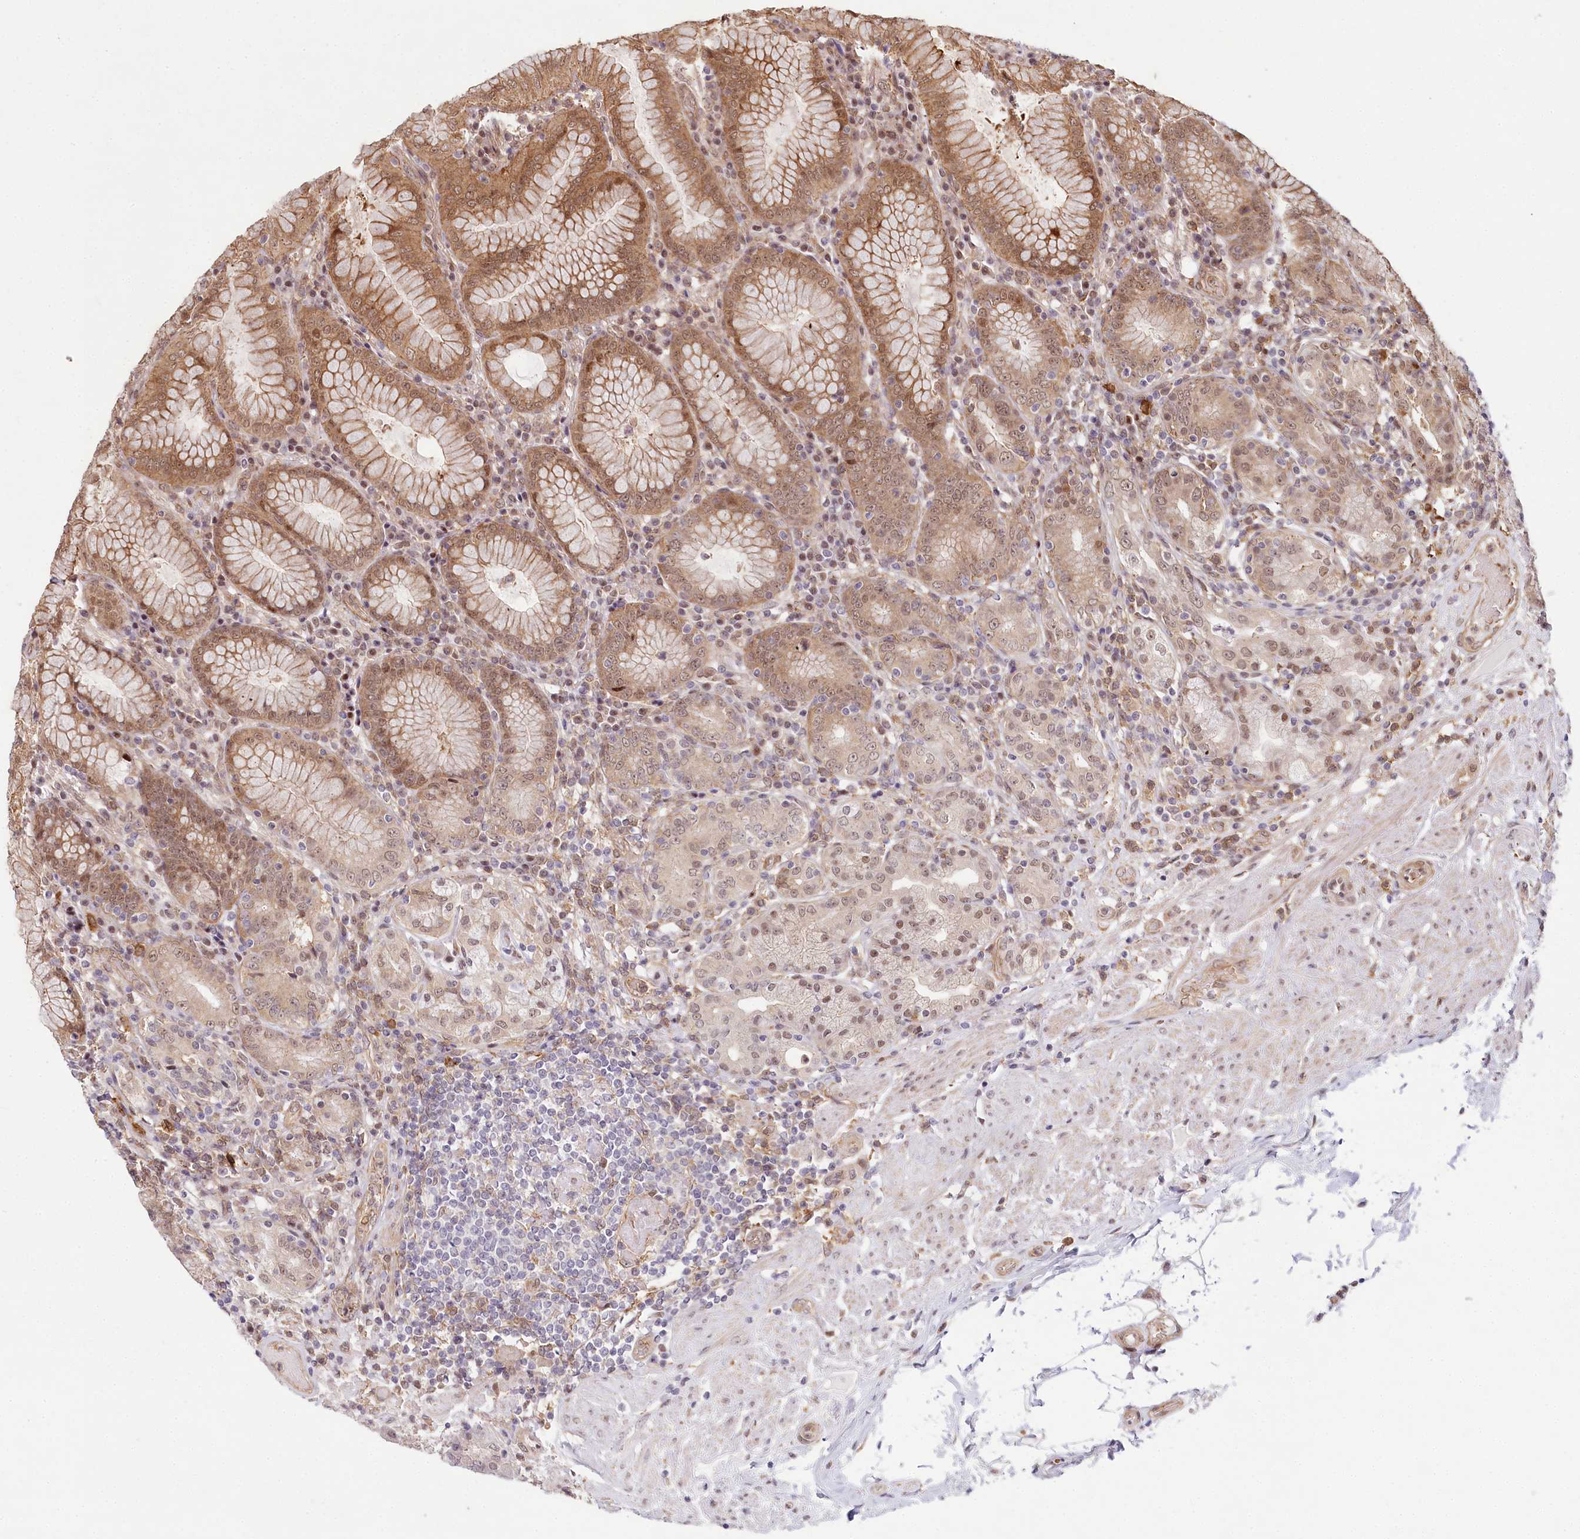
{"staining": {"intensity": "moderate", "quantity": ">75%", "location": "cytoplasmic/membranous,nuclear"}, "tissue": "stomach", "cell_type": "Glandular cells", "image_type": "normal", "snomed": [{"axis": "morphology", "description": "Normal tissue, NOS"}, {"axis": "topography", "description": "Stomach, upper"}, {"axis": "topography", "description": "Stomach, lower"}], "caption": "High-power microscopy captured an immunohistochemistry (IHC) image of normal stomach, revealing moderate cytoplasmic/membranous,nuclear expression in about >75% of glandular cells. The protein is shown in brown color, while the nuclei are stained blue.", "gene": "TUBGCP2", "patient": {"sex": "female", "age": 76}}